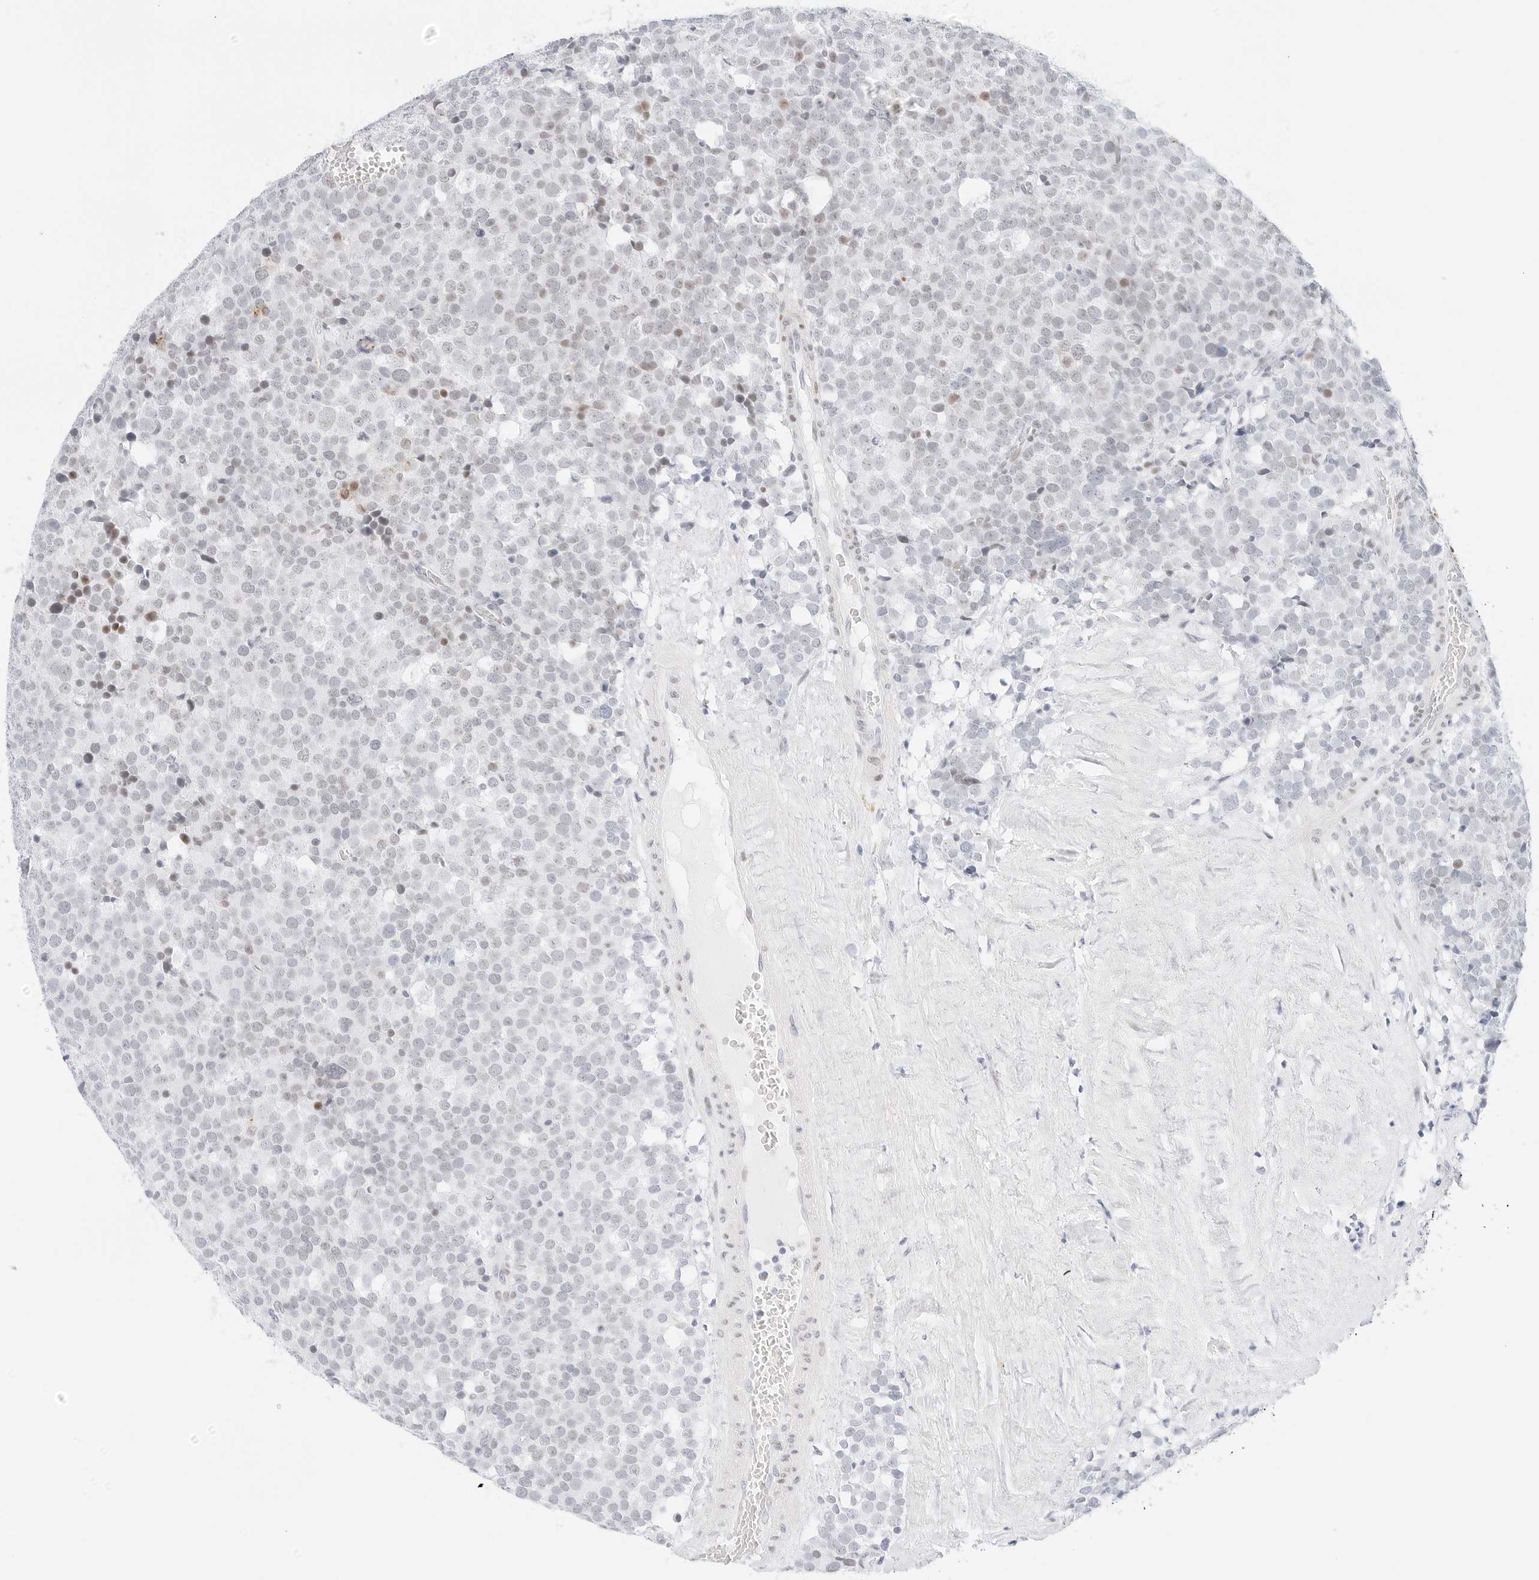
{"staining": {"intensity": "negative", "quantity": "none", "location": "none"}, "tissue": "testis cancer", "cell_type": "Tumor cells", "image_type": "cancer", "snomed": [{"axis": "morphology", "description": "Seminoma, NOS"}, {"axis": "topography", "description": "Testis"}], "caption": "This is an immunohistochemistry histopathology image of human testis cancer. There is no positivity in tumor cells.", "gene": "CDH1", "patient": {"sex": "male", "age": 71}}